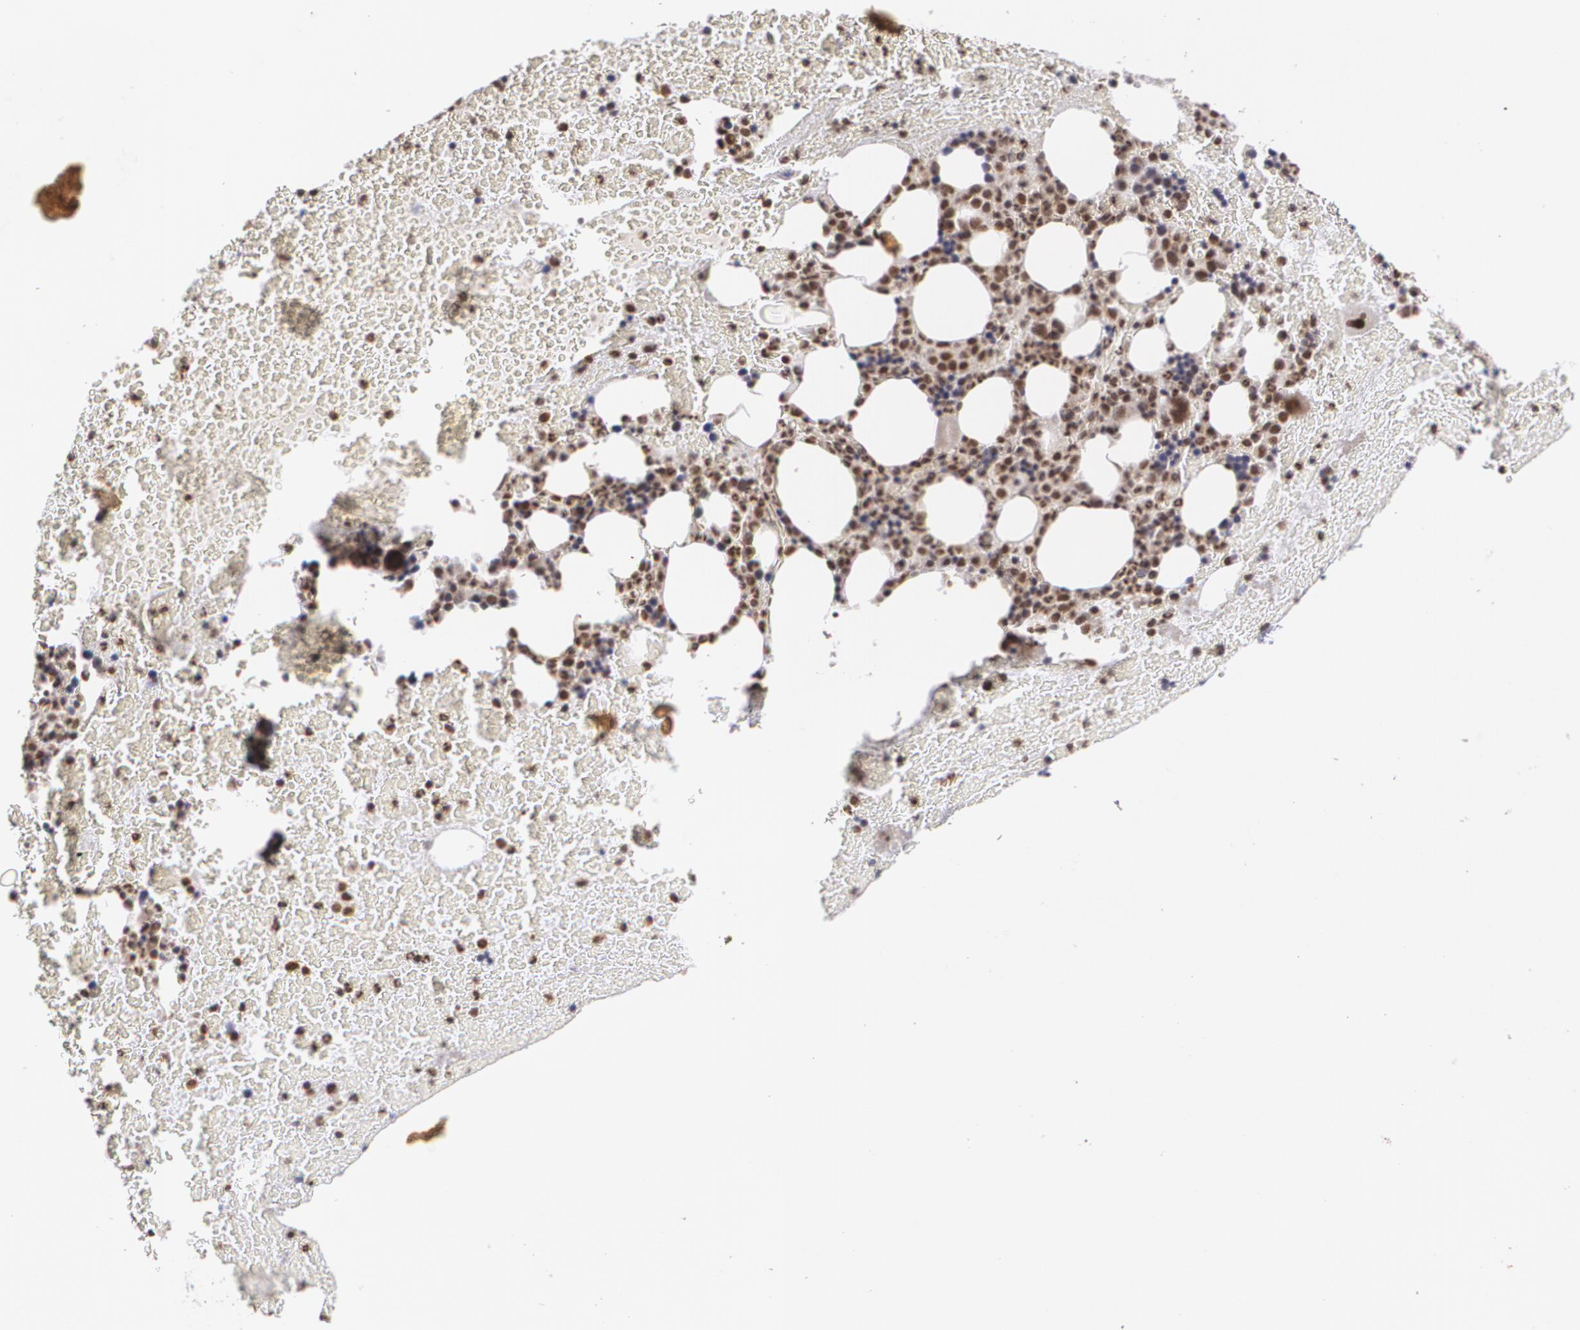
{"staining": {"intensity": "moderate", "quantity": "25%-75%", "location": "nuclear"}, "tissue": "bone marrow", "cell_type": "Hematopoietic cells", "image_type": "normal", "snomed": [{"axis": "morphology", "description": "Normal tissue, NOS"}, {"axis": "topography", "description": "Bone marrow"}], "caption": "Protein staining of benign bone marrow reveals moderate nuclear positivity in approximately 25%-75% of hematopoietic cells. The protein of interest is shown in brown color, while the nuclei are stained blue.", "gene": "MXD1", "patient": {"sex": "female", "age": 71}}